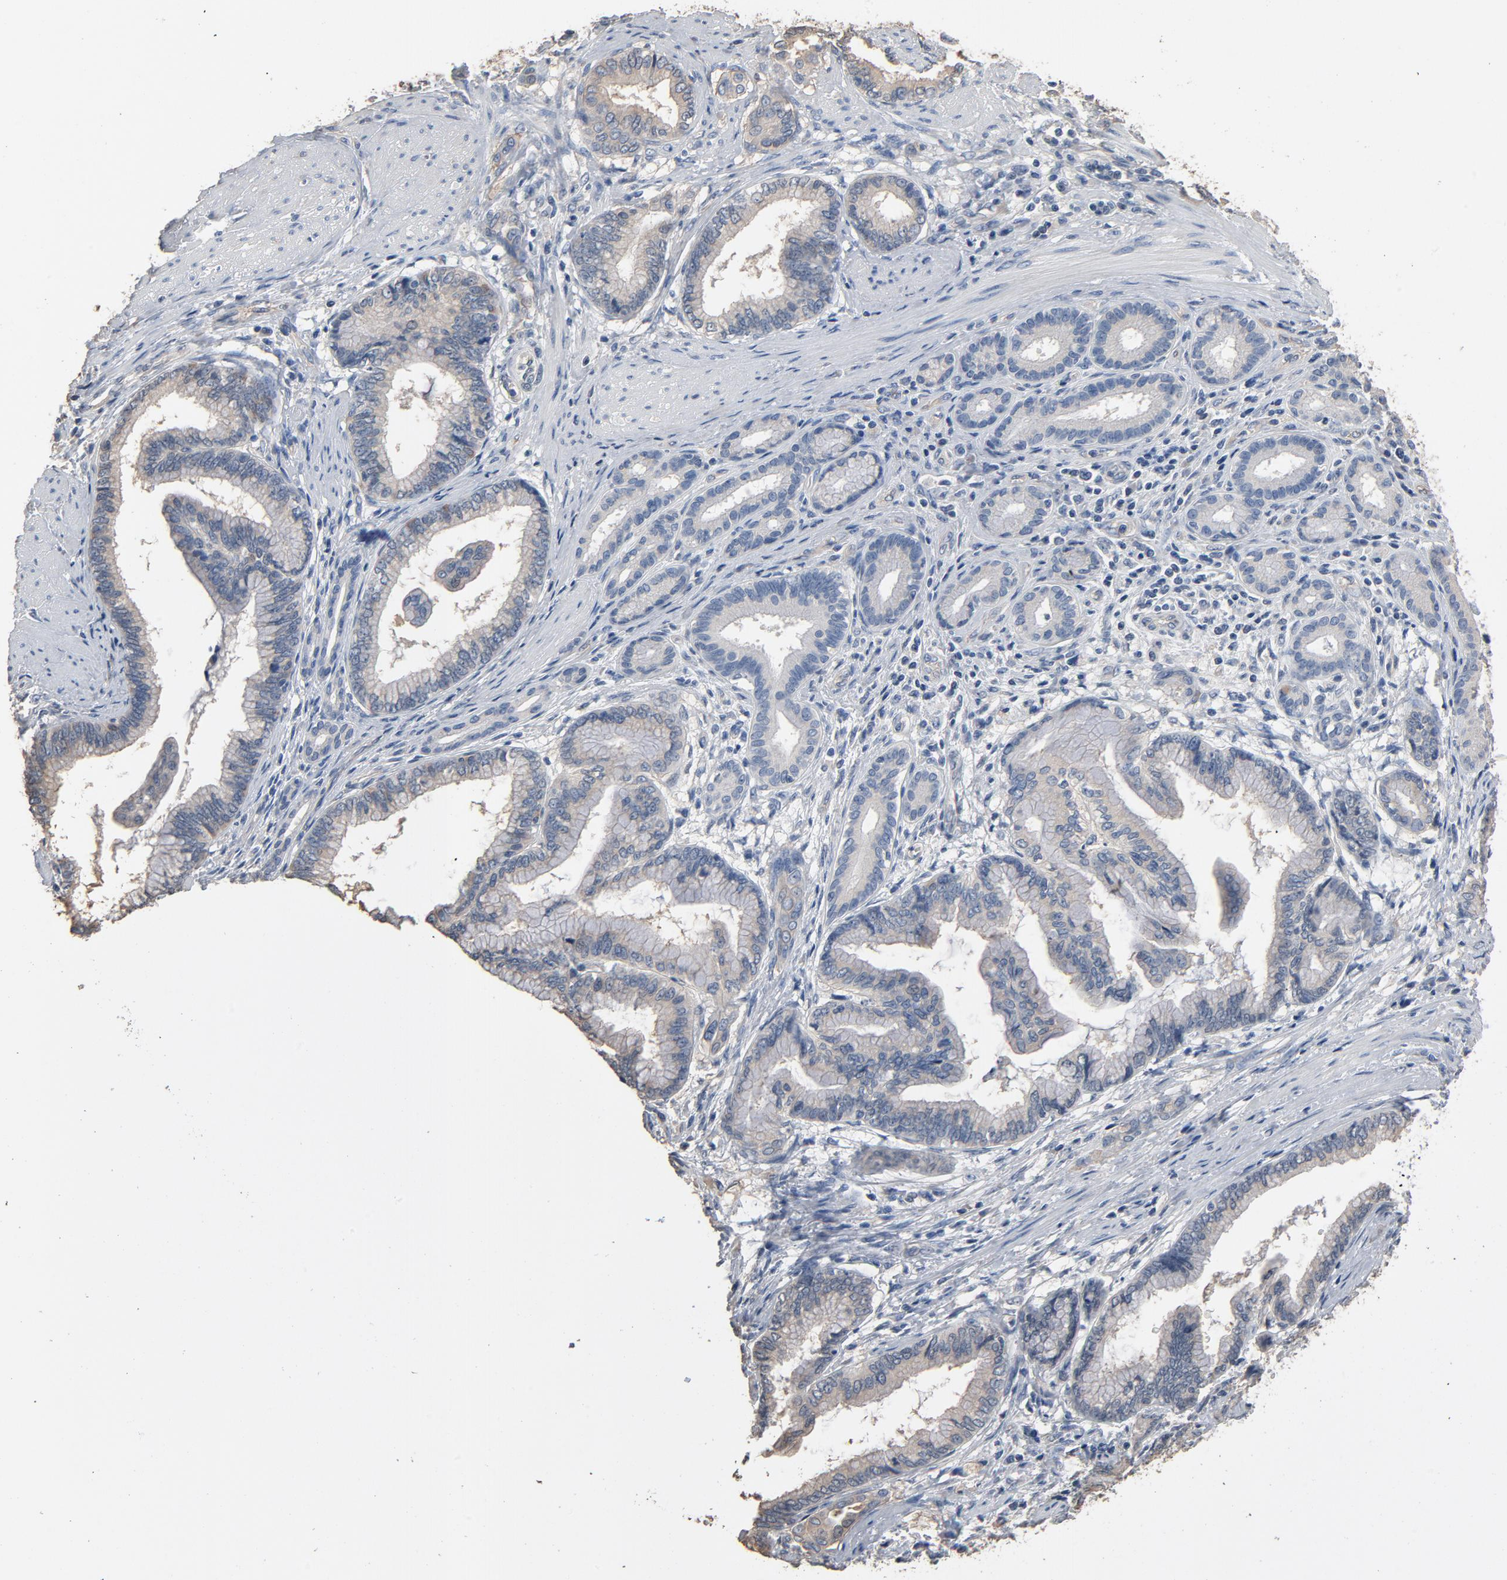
{"staining": {"intensity": "weak", "quantity": "<25%", "location": "cytoplasmic/membranous"}, "tissue": "pancreatic cancer", "cell_type": "Tumor cells", "image_type": "cancer", "snomed": [{"axis": "morphology", "description": "Adenocarcinoma, NOS"}, {"axis": "topography", "description": "Pancreas"}], "caption": "High power microscopy photomicrograph of an IHC histopathology image of adenocarcinoma (pancreatic), revealing no significant positivity in tumor cells. (Stains: DAB (3,3'-diaminobenzidine) immunohistochemistry (IHC) with hematoxylin counter stain, Microscopy: brightfield microscopy at high magnification).", "gene": "SOX6", "patient": {"sex": "female", "age": 64}}